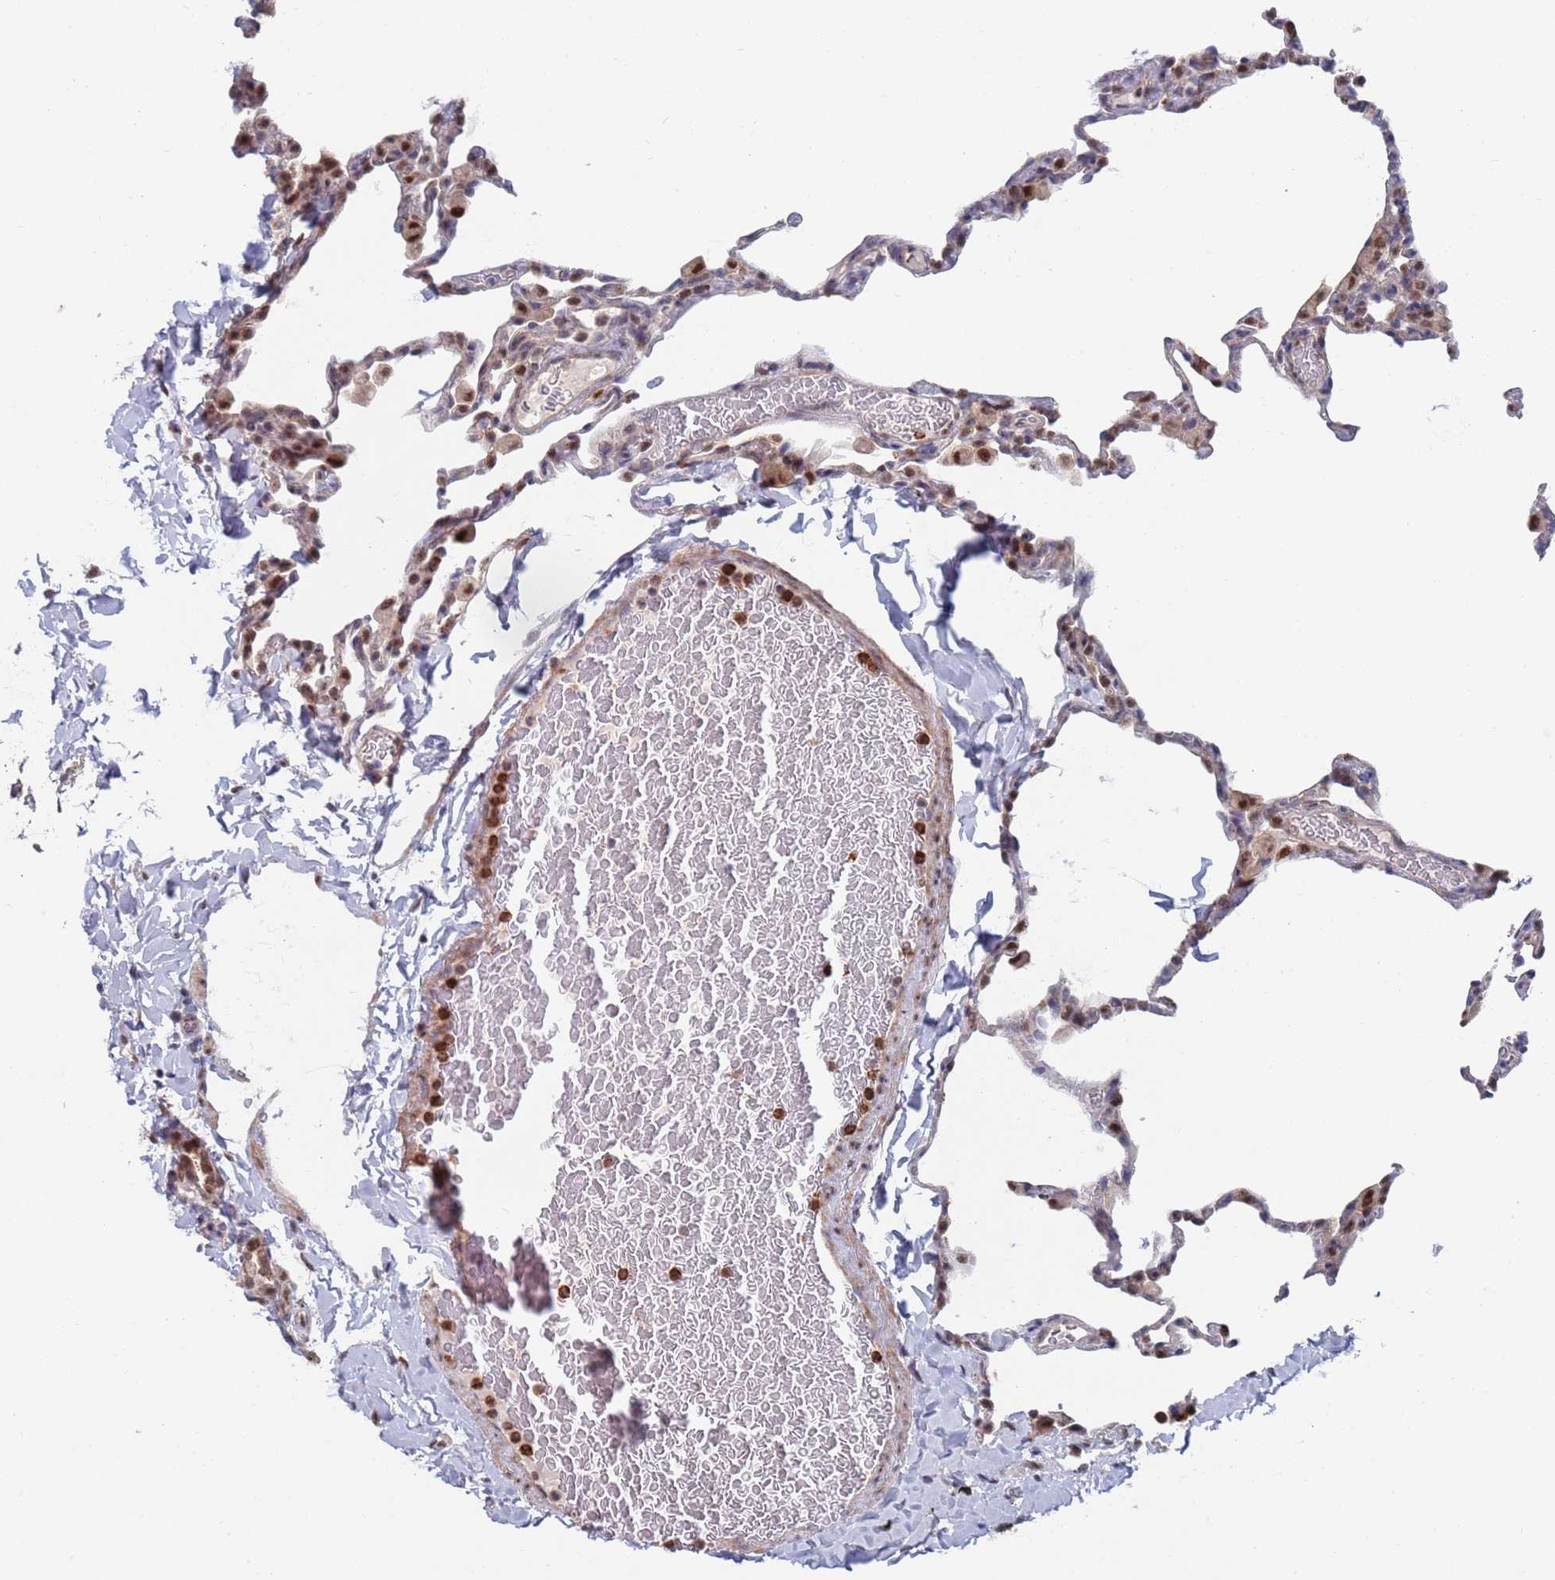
{"staining": {"intensity": "moderate", "quantity": "25%-75%", "location": "nuclear"}, "tissue": "lung", "cell_type": "Alveolar cells", "image_type": "normal", "snomed": [{"axis": "morphology", "description": "Normal tissue, NOS"}, {"axis": "topography", "description": "Lung"}], "caption": "The immunohistochemical stain shows moderate nuclear positivity in alveolar cells of normal lung. (Stains: DAB in brown, nuclei in blue, Microscopy: brightfield microscopy at high magnification).", "gene": "RPP25", "patient": {"sex": "male", "age": 20}}